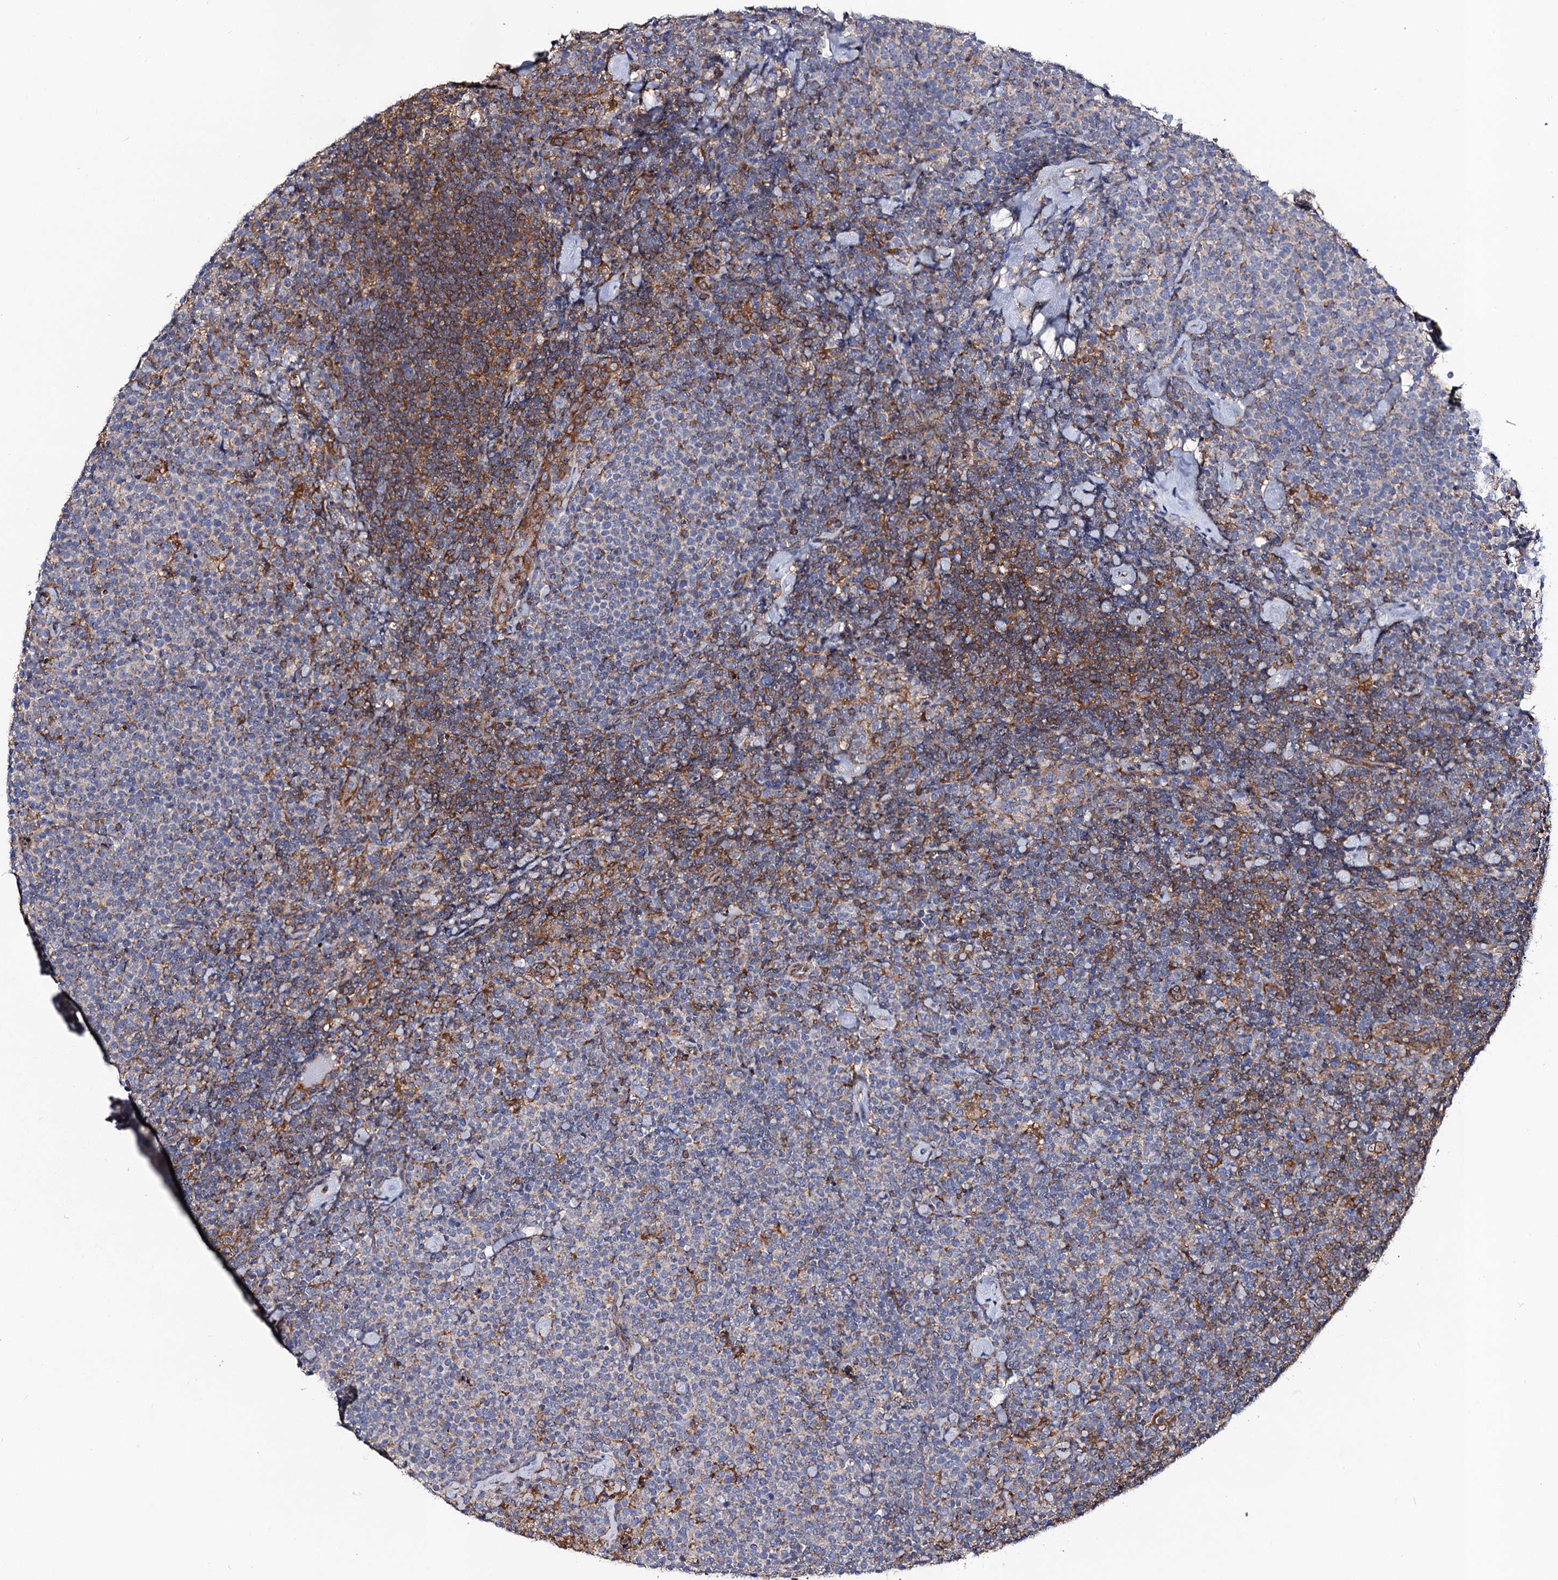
{"staining": {"intensity": "moderate", "quantity": "<25%", "location": "cytoplasmic/membranous"}, "tissue": "lymphoma", "cell_type": "Tumor cells", "image_type": "cancer", "snomed": [{"axis": "morphology", "description": "Malignant lymphoma, non-Hodgkin's type, High grade"}, {"axis": "topography", "description": "Lymph node"}], "caption": "High-grade malignant lymphoma, non-Hodgkin's type stained with a protein marker reveals moderate staining in tumor cells.", "gene": "DYDC1", "patient": {"sex": "male", "age": 61}}